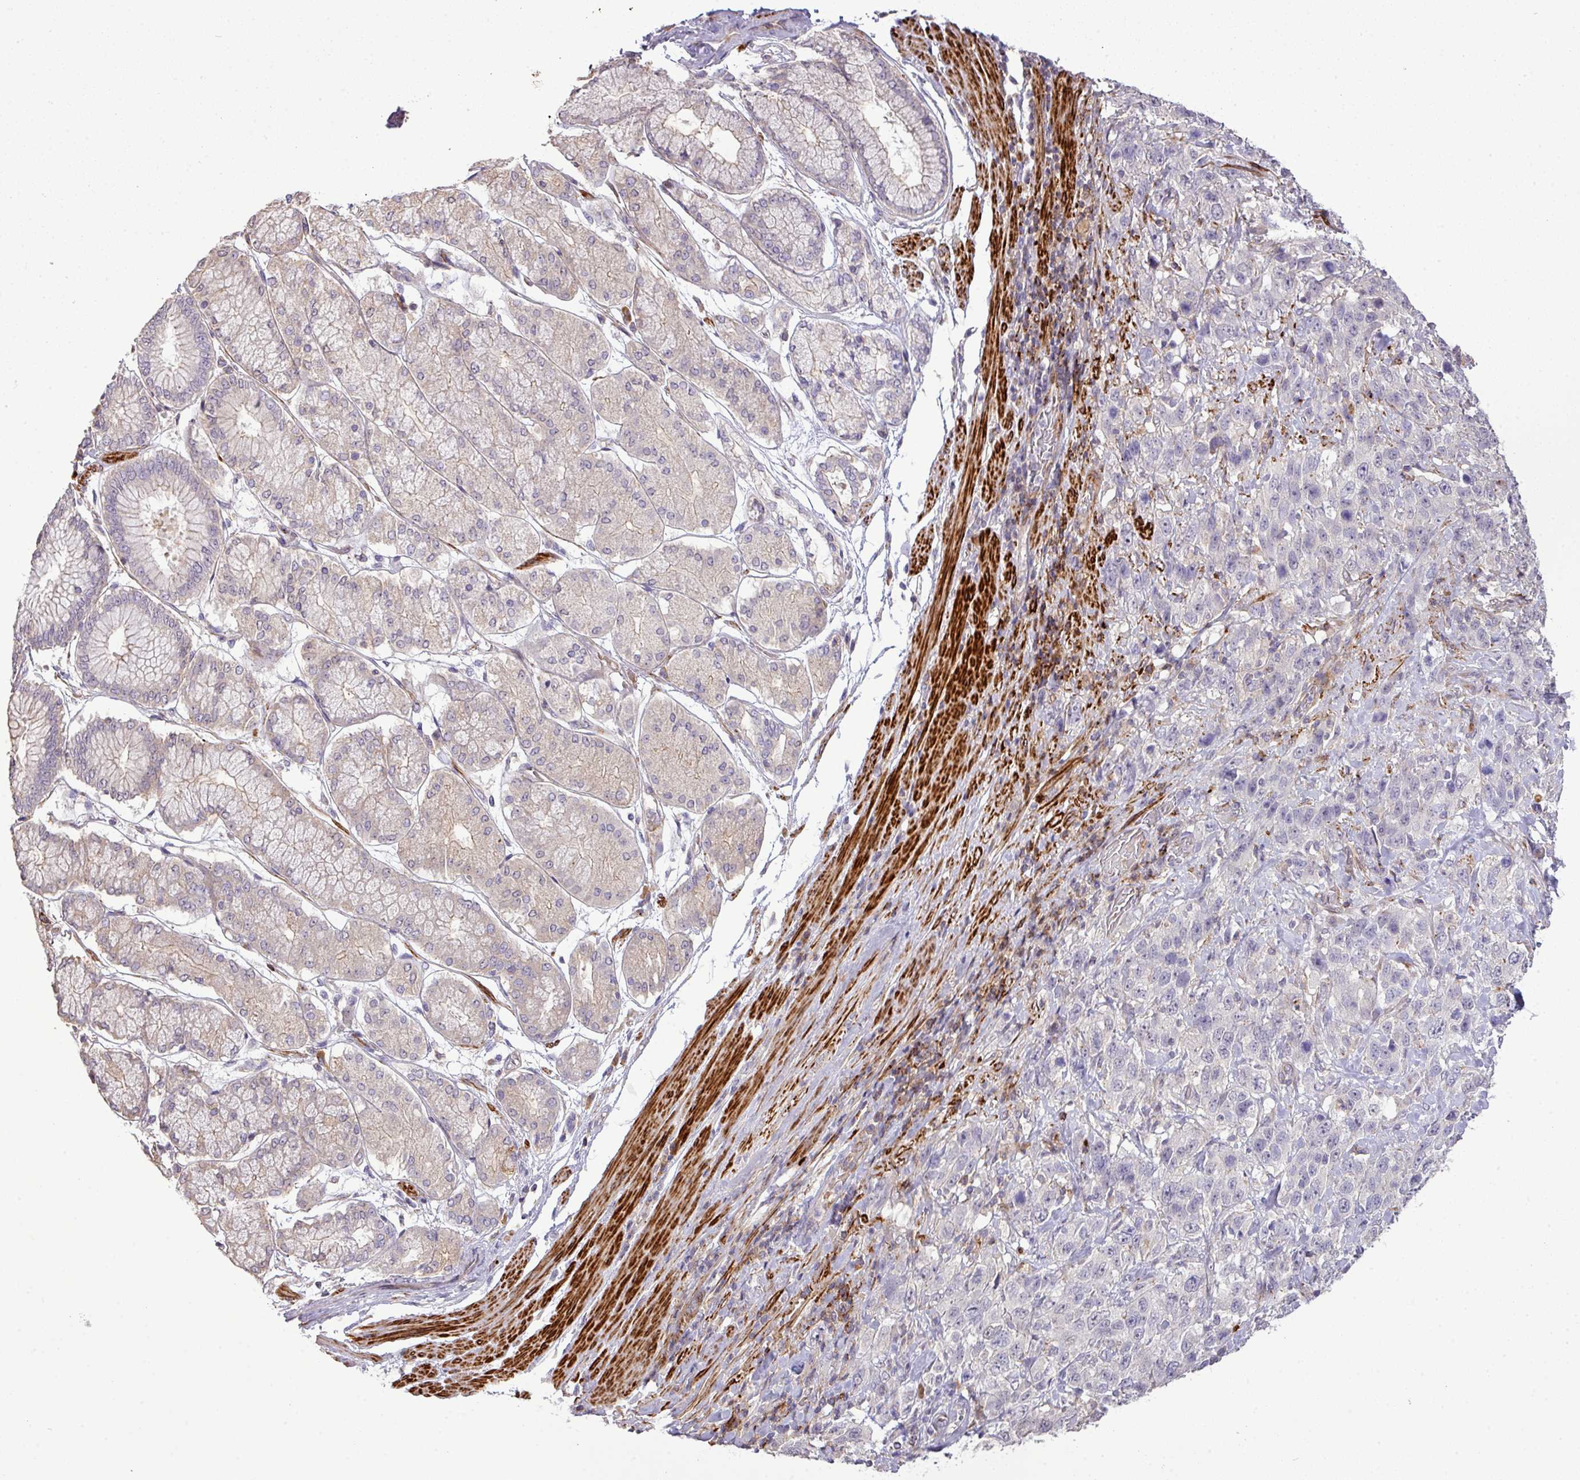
{"staining": {"intensity": "negative", "quantity": "none", "location": "none"}, "tissue": "stomach cancer", "cell_type": "Tumor cells", "image_type": "cancer", "snomed": [{"axis": "morphology", "description": "Normal tissue, NOS"}, {"axis": "morphology", "description": "Adenocarcinoma, NOS"}, {"axis": "topography", "description": "Lymph node"}, {"axis": "topography", "description": "Stomach"}], "caption": "Tumor cells show no significant staining in stomach adenocarcinoma. The staining was performed using DAB to visualize the protein expression in brown, while the nuclei were stained in blue with hematoxylin (Magnification: 20x).", "gene": "TPRA1", "patient": {"sex": "male", "age": 48}}